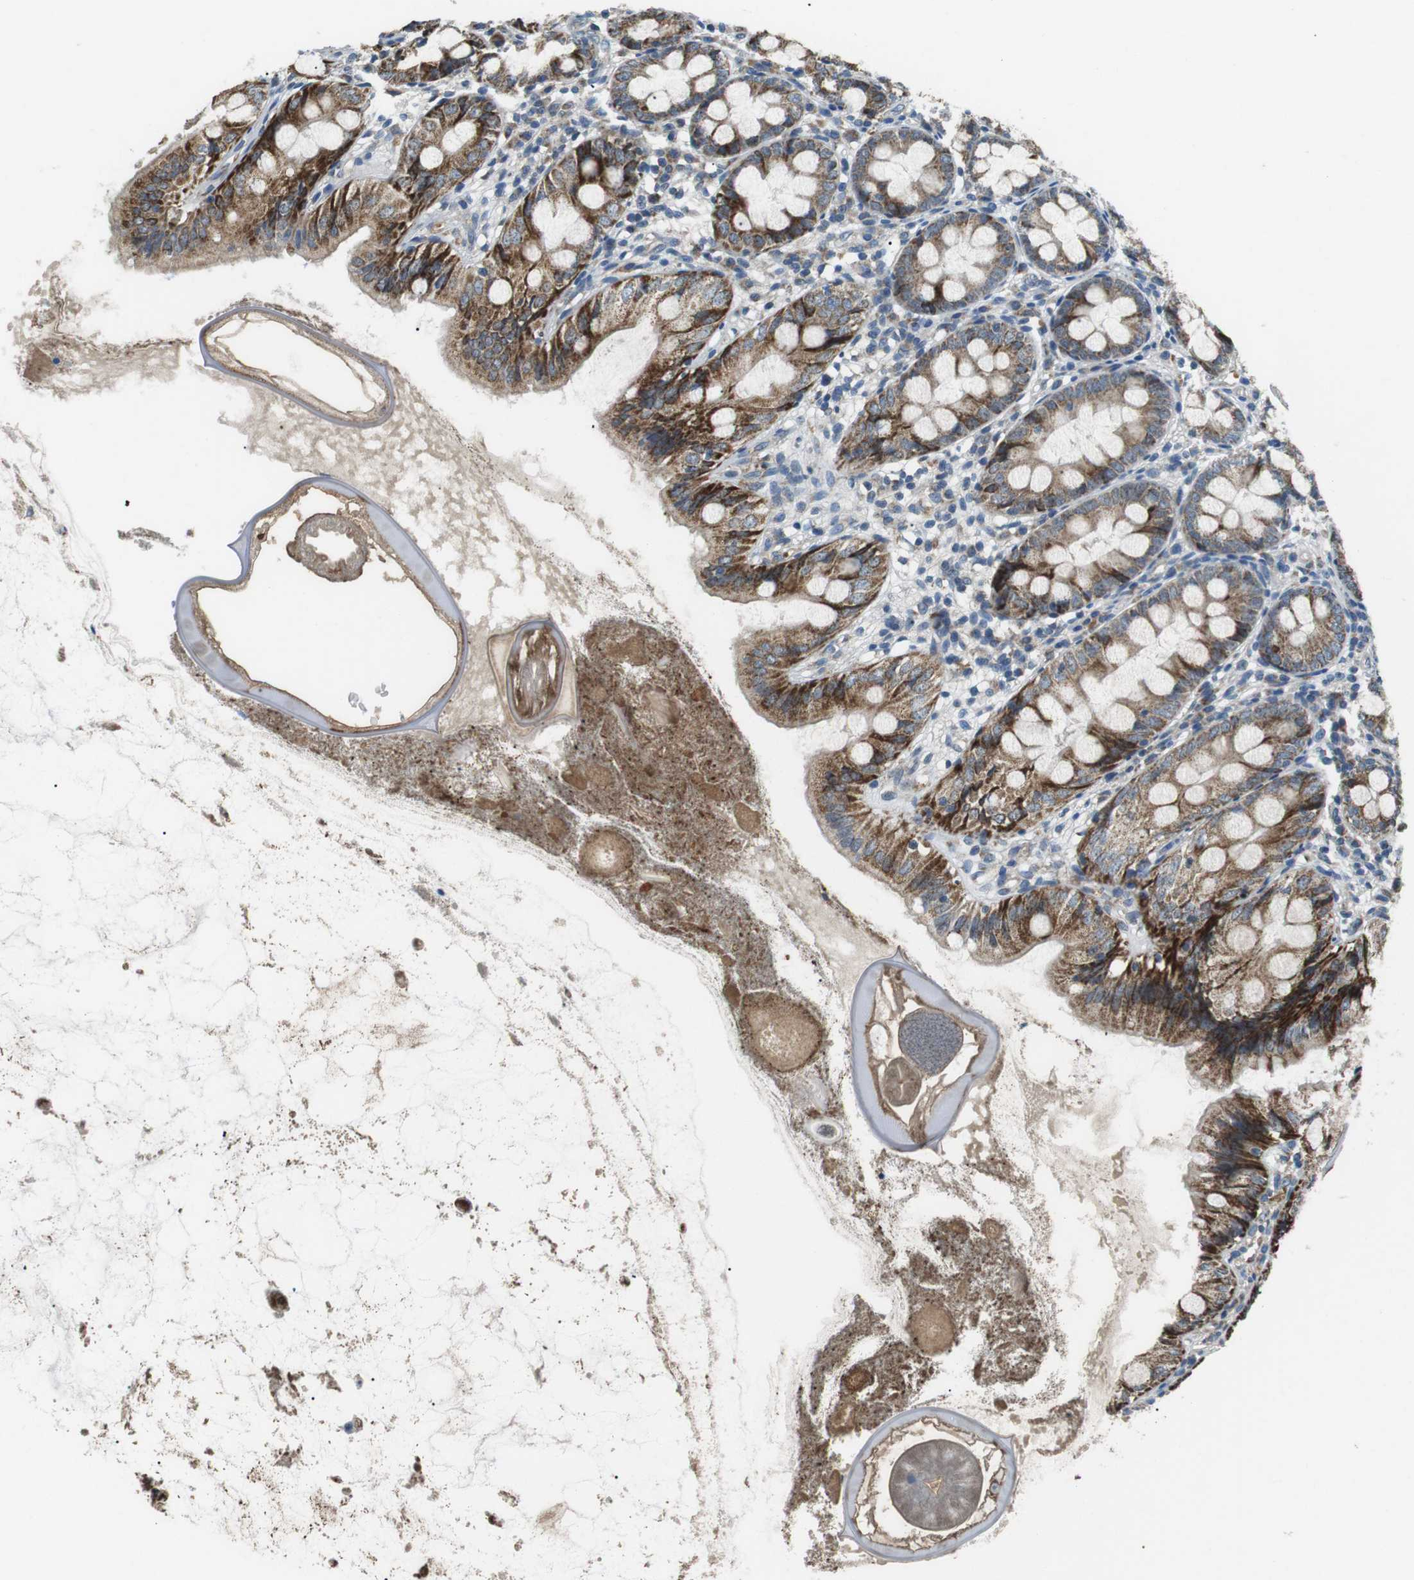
{"staining": {"intensity": "moderate", "quantity": ">75%", "location": "cytoplasmic/membranous"}, "tissue": "appendix", "cell_type": "Glandular cells", "image_type": "normal", "snomed": [{"axis": "morphology", "description": "Normal tissue, NOS"}, {"axis": "topography", "description": "Appendix"}], "caption": "Immunohistochemical staining of normal human appendix displays moderate cytoplasmic/membranous protein staining in about >75% of glandular cells.", "gene": "BACE1", "patient": {"sex": "female", "age": 77}}